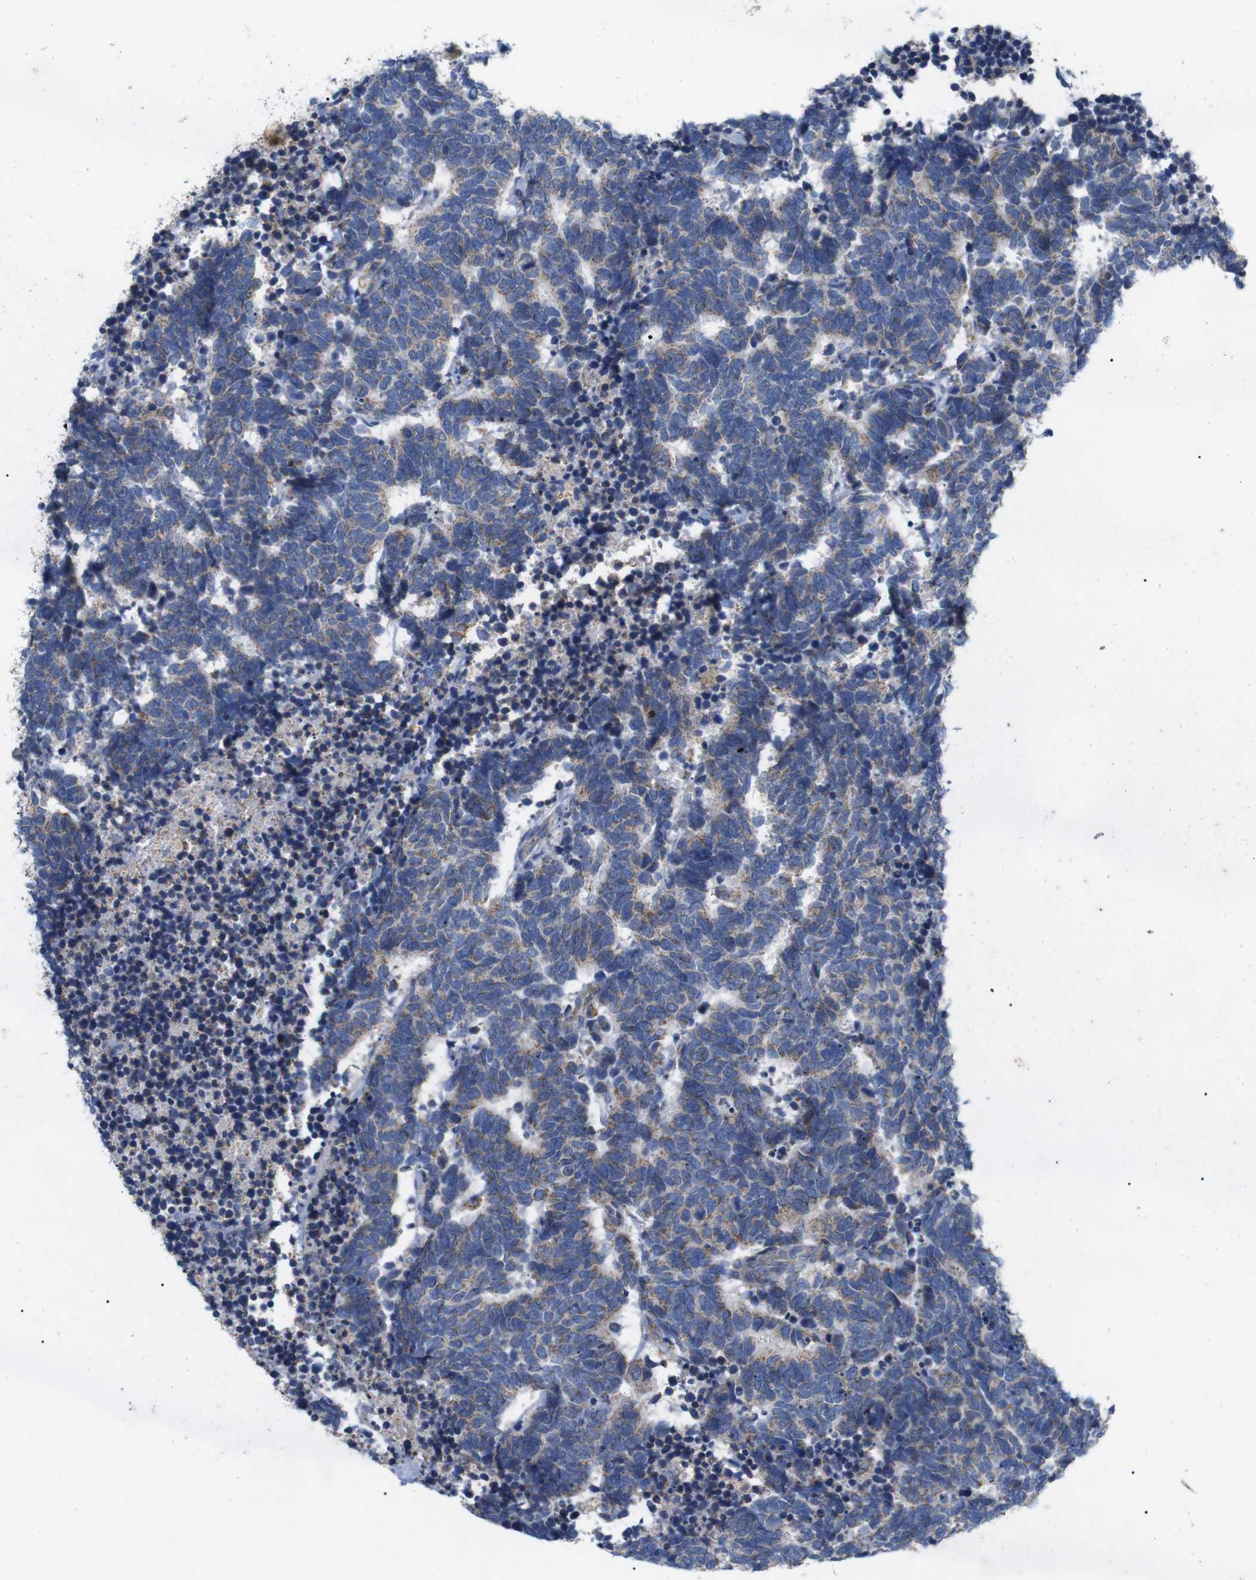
{"staining": {"intensity": "weak", "quantity": ">75%", "location": "cytoplasmic/membranous"}, "tissue": "carcinoid", "cell_type": "Tumor cells", "image_type": "cancer", "snomed": [{"axis": "morphology", "description": "Carcinoma, NOS"}, {"axis": "morphology", "description": "Carcinoid, malignant, NOS"}, {"axis": "topography", "description": "Urinary bladder"}], "caption": "The histopathology image exhibits a brown stain indicating the presence of a protein in the cytoplasmic/membranous of tumor cells in carcinoid.", "gene": "F2RL1", "patient": {"sex": "male", "age": 57}}